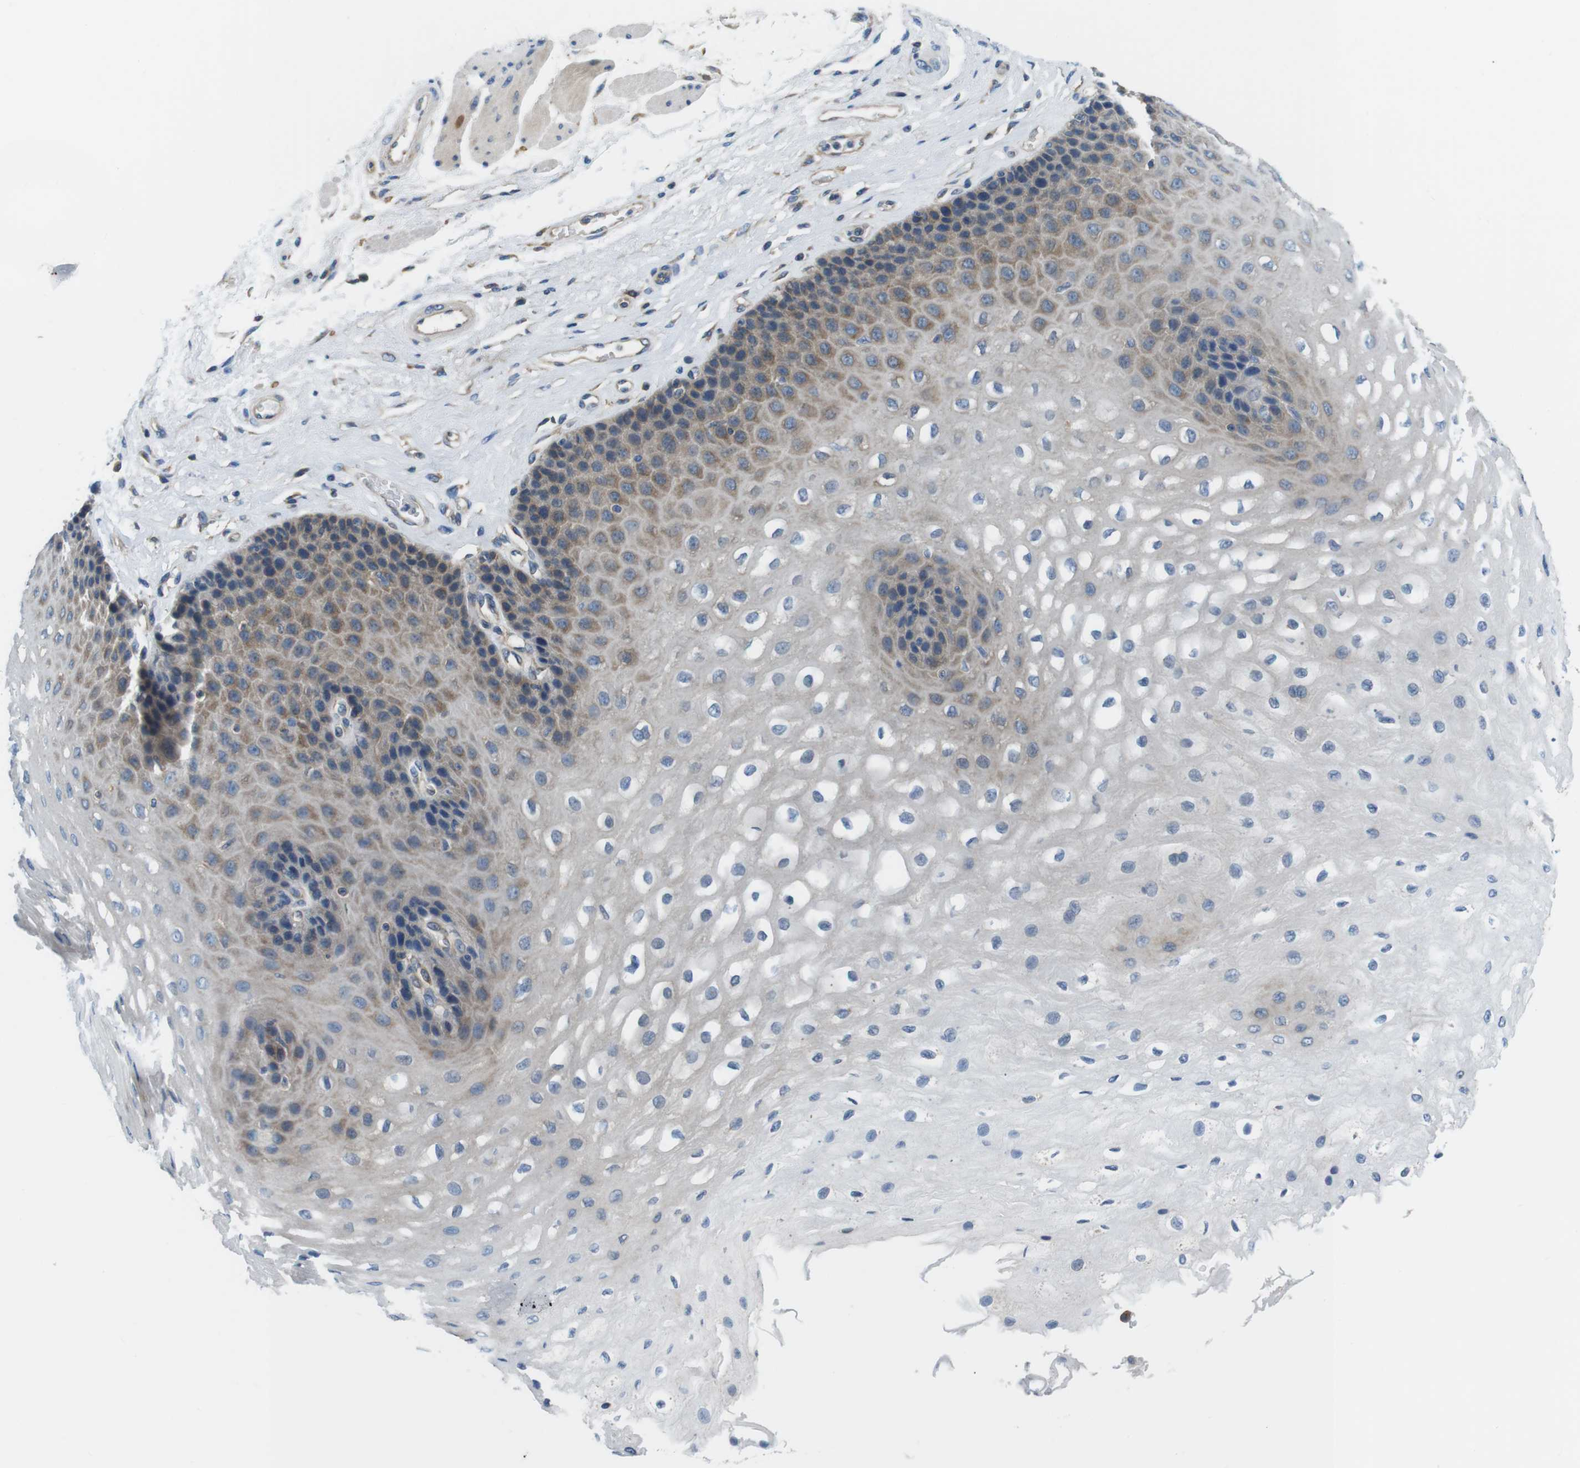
{"staining": {"intensity": "moderate", "quantity": "<25%", "location": "cytoplasmic/membranous"}, "tissue": "esophagus", "cell_type": "Squamous epithelial cells", "image_type": "normal", "snomed": [{"axis": "morphology", "description": "Normal tissue, NOS"}, {"axis": "topography", "description": "Esophagus"}], "caption": "Protein staining of benign esophagus reveals moderate cytoplasmic/membranous expression in about <25% of squamous epithelial cells.", "gene": "DENND4C", "patient": {"sex": "female", "age": 72}}